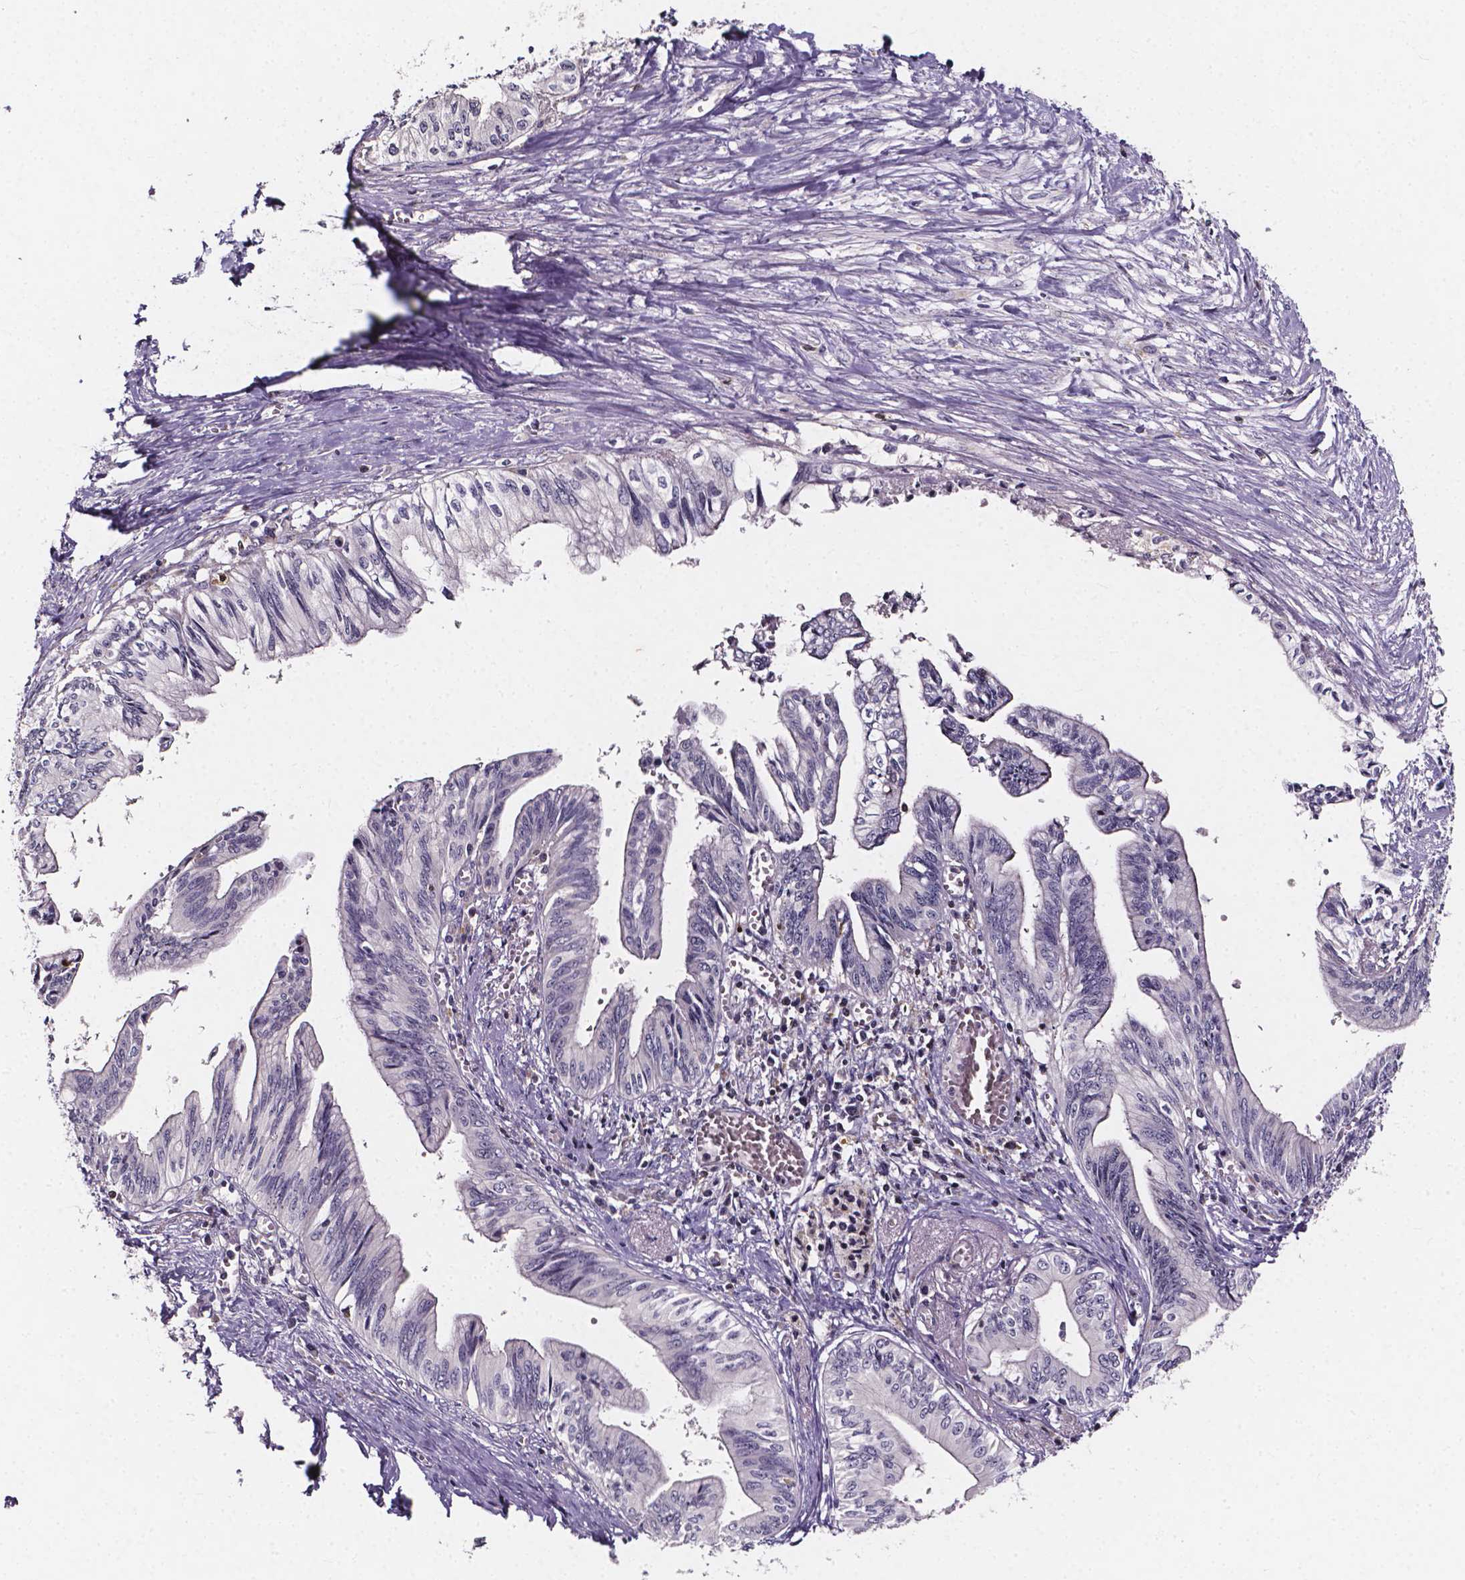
{"staining": {"intensity": "negative", "quantity": "none", "location": "none"}, "tissue": "pancreatic cancer", "cell_type": "Tumor cells", "image_type": "cancer", "snomed": [{"axis": "morphology", "description": "Adenocarcinoma, NOS"}, {"axis": "topography", "description": "Pancreas"}], "caption": "Tumor cells show no significant protein expression in pancreatic adenocarcinoma. Nuclei are stained in blue.", "gene": "THEMIS", "patient": {"sex": "female", "age": 61}}